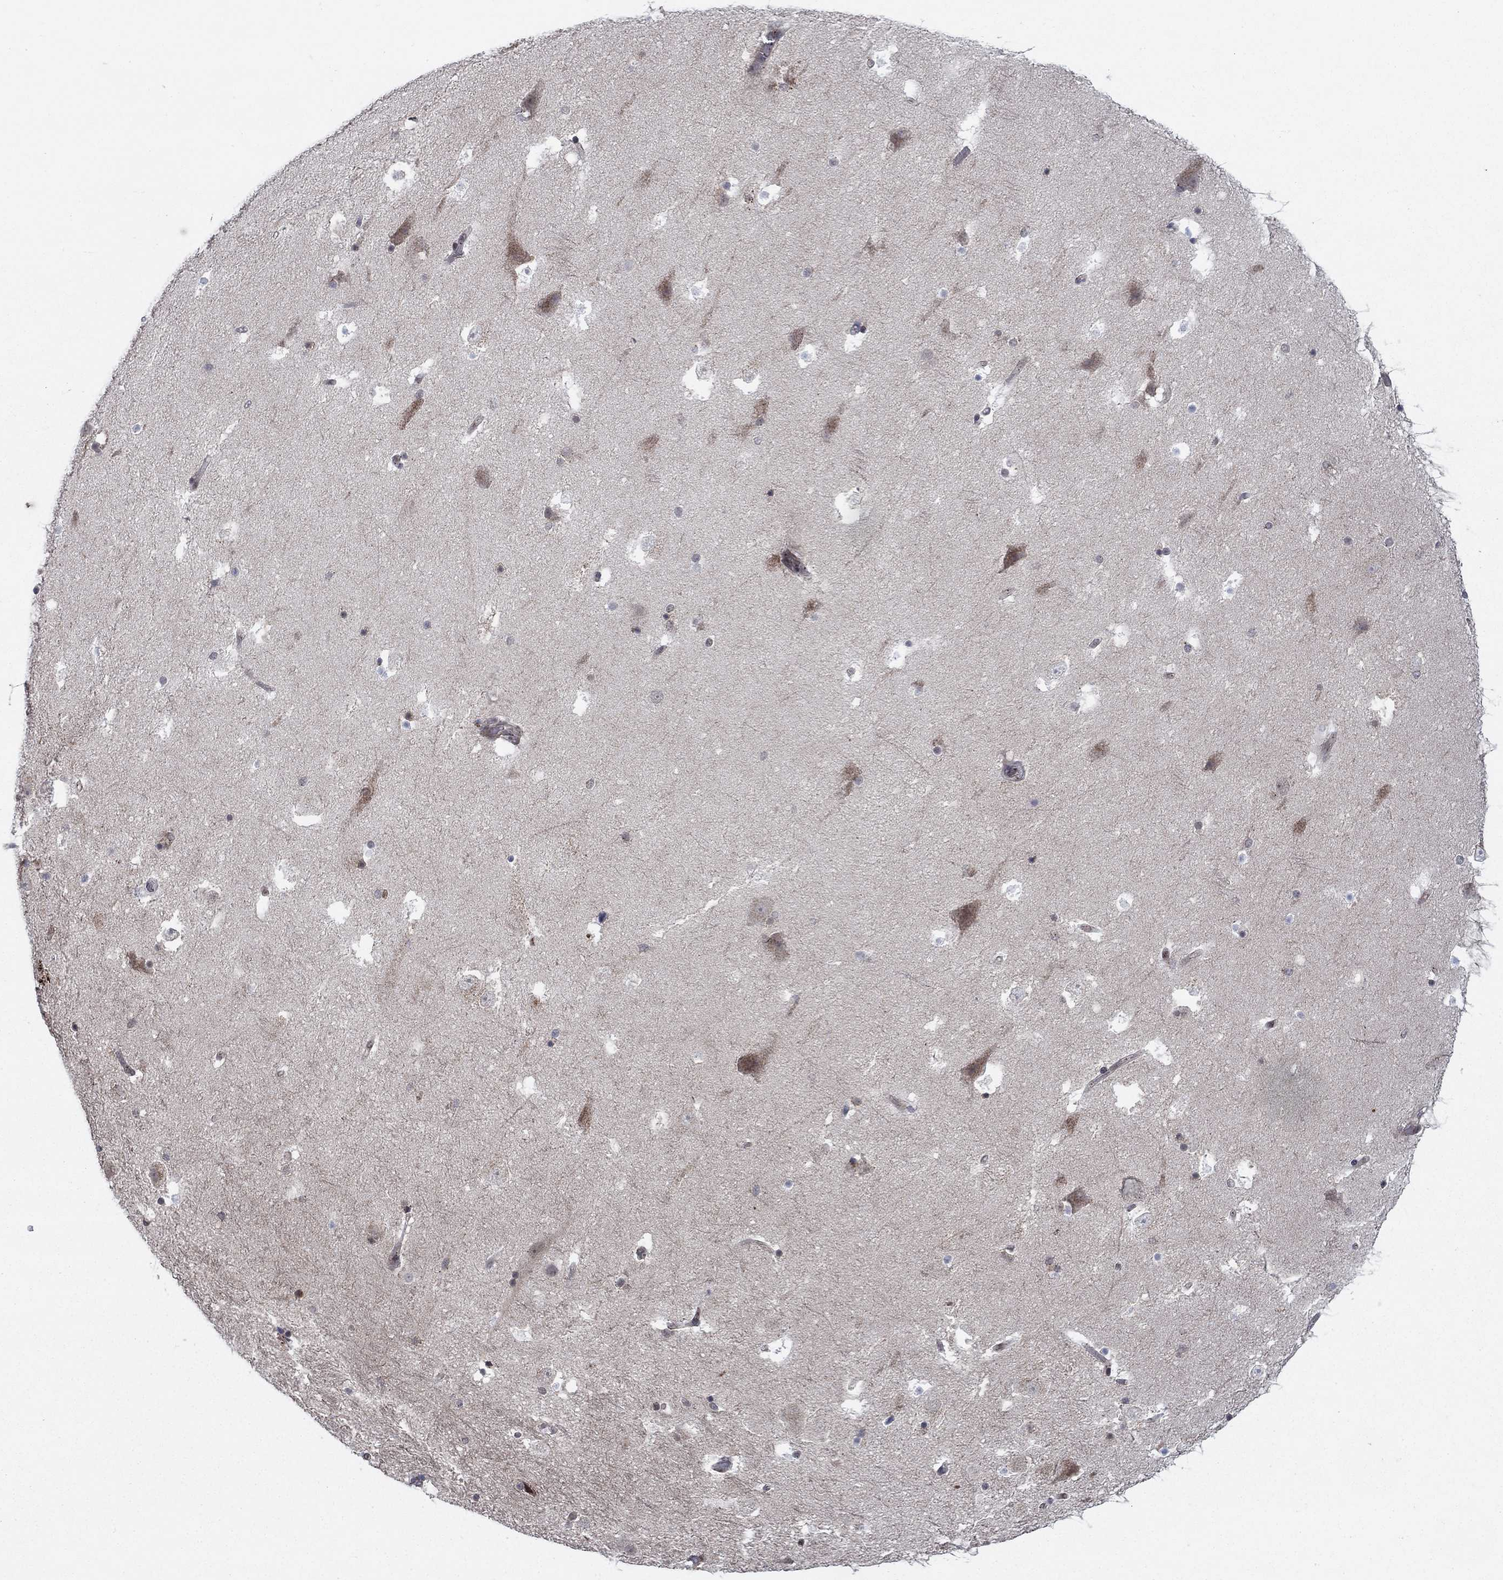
{"staining": {"intensity": "weak", "quantity": "<25%", "location": "nuclear"}, "tissue": "hippocampus", "cell_type": "Glial cells", "image_type": "normal", "snomed": [{"axis": "morphology", "description": "Normal tissue, NOS"}, {"axis": "topography", "description": "Hippocampus"}], "caption": "The photomicrograph reveals no significant positivity in glial cells of hippocampus.", "gene": "SH3RF1", "patient": {"sex": "male", "age": 51}}